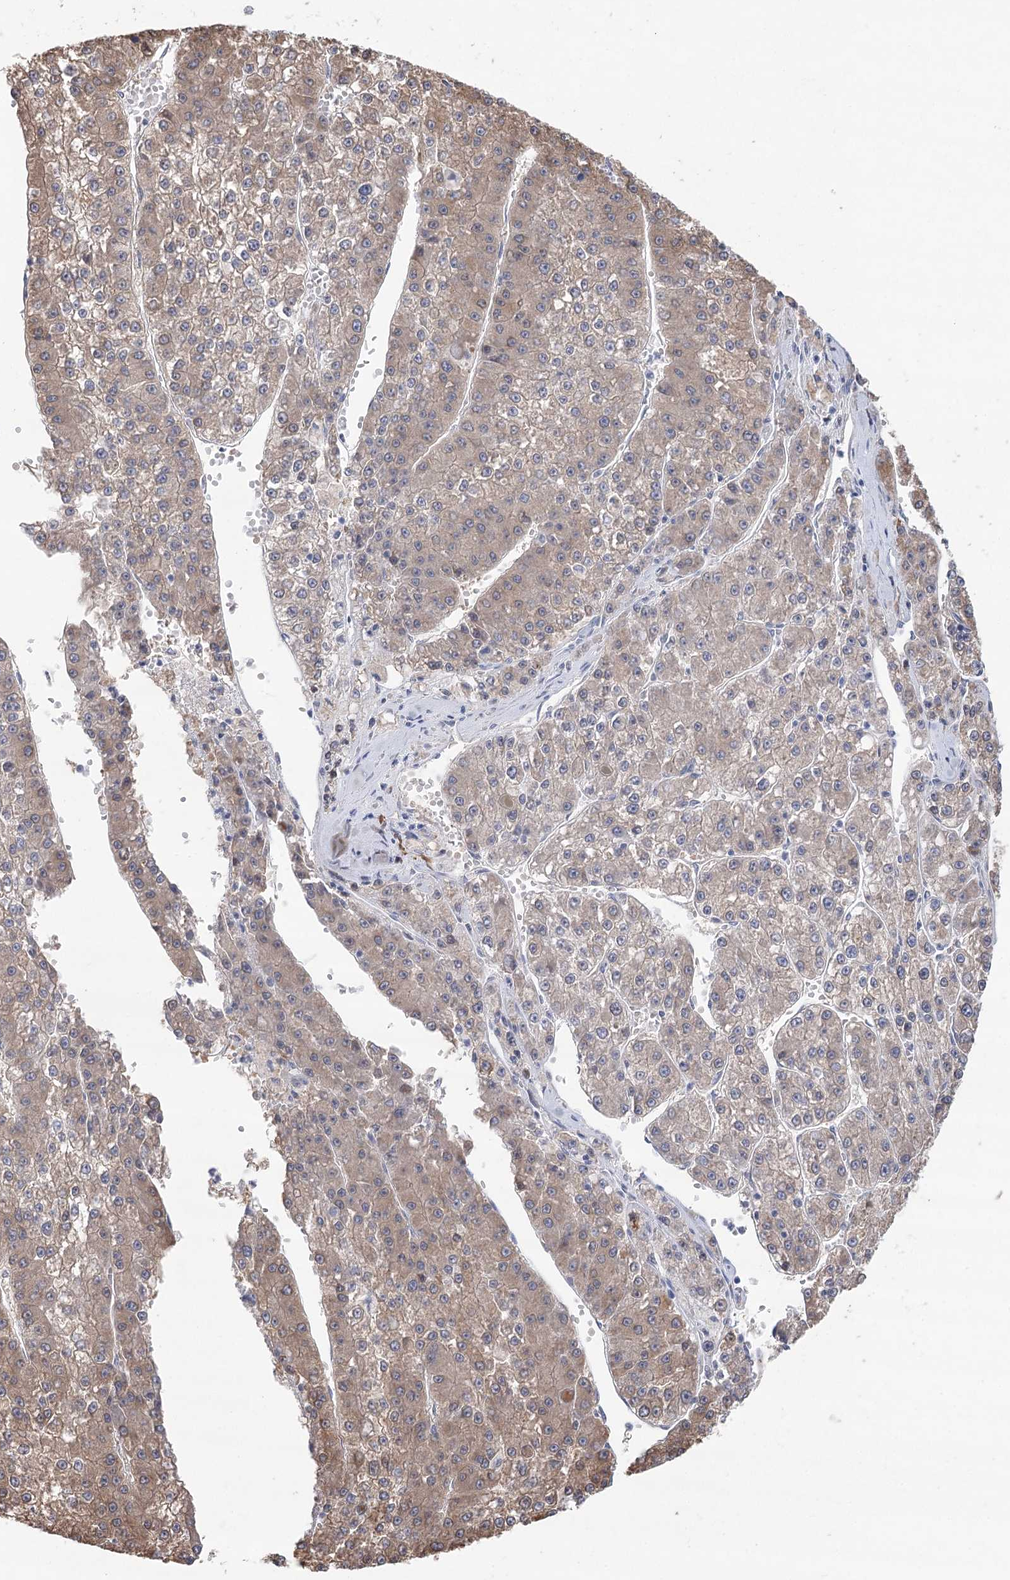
{"staining": {"intensity": "moderate", "quantity": ">75%", "location": "cytoplasmic/membranous"}, "tissue": "liver cancer", "cell_type": "Tumor cells", "image_type": "cancer", "snomed": [{"axis": "morphology", "description": "Carcinoma, Hepatocellular, NOS"}, {"axis": "topography", "description": "Liver"}], "caption": "A medium amount of moderate cytoplasmic/membranous positivity is seen in about >75% of tumor cells in liver cancer (hepatocellular carcinoma) tissue. The staining was performed using DAB (3,3'-diaminobenzidine) to visualize the protein expression in brown, while the nuclei were stained in blue with hematoxylin (Magnification: 20x).", "gene": "METTL24", "patient": {"sex": "female", "age": 73}}